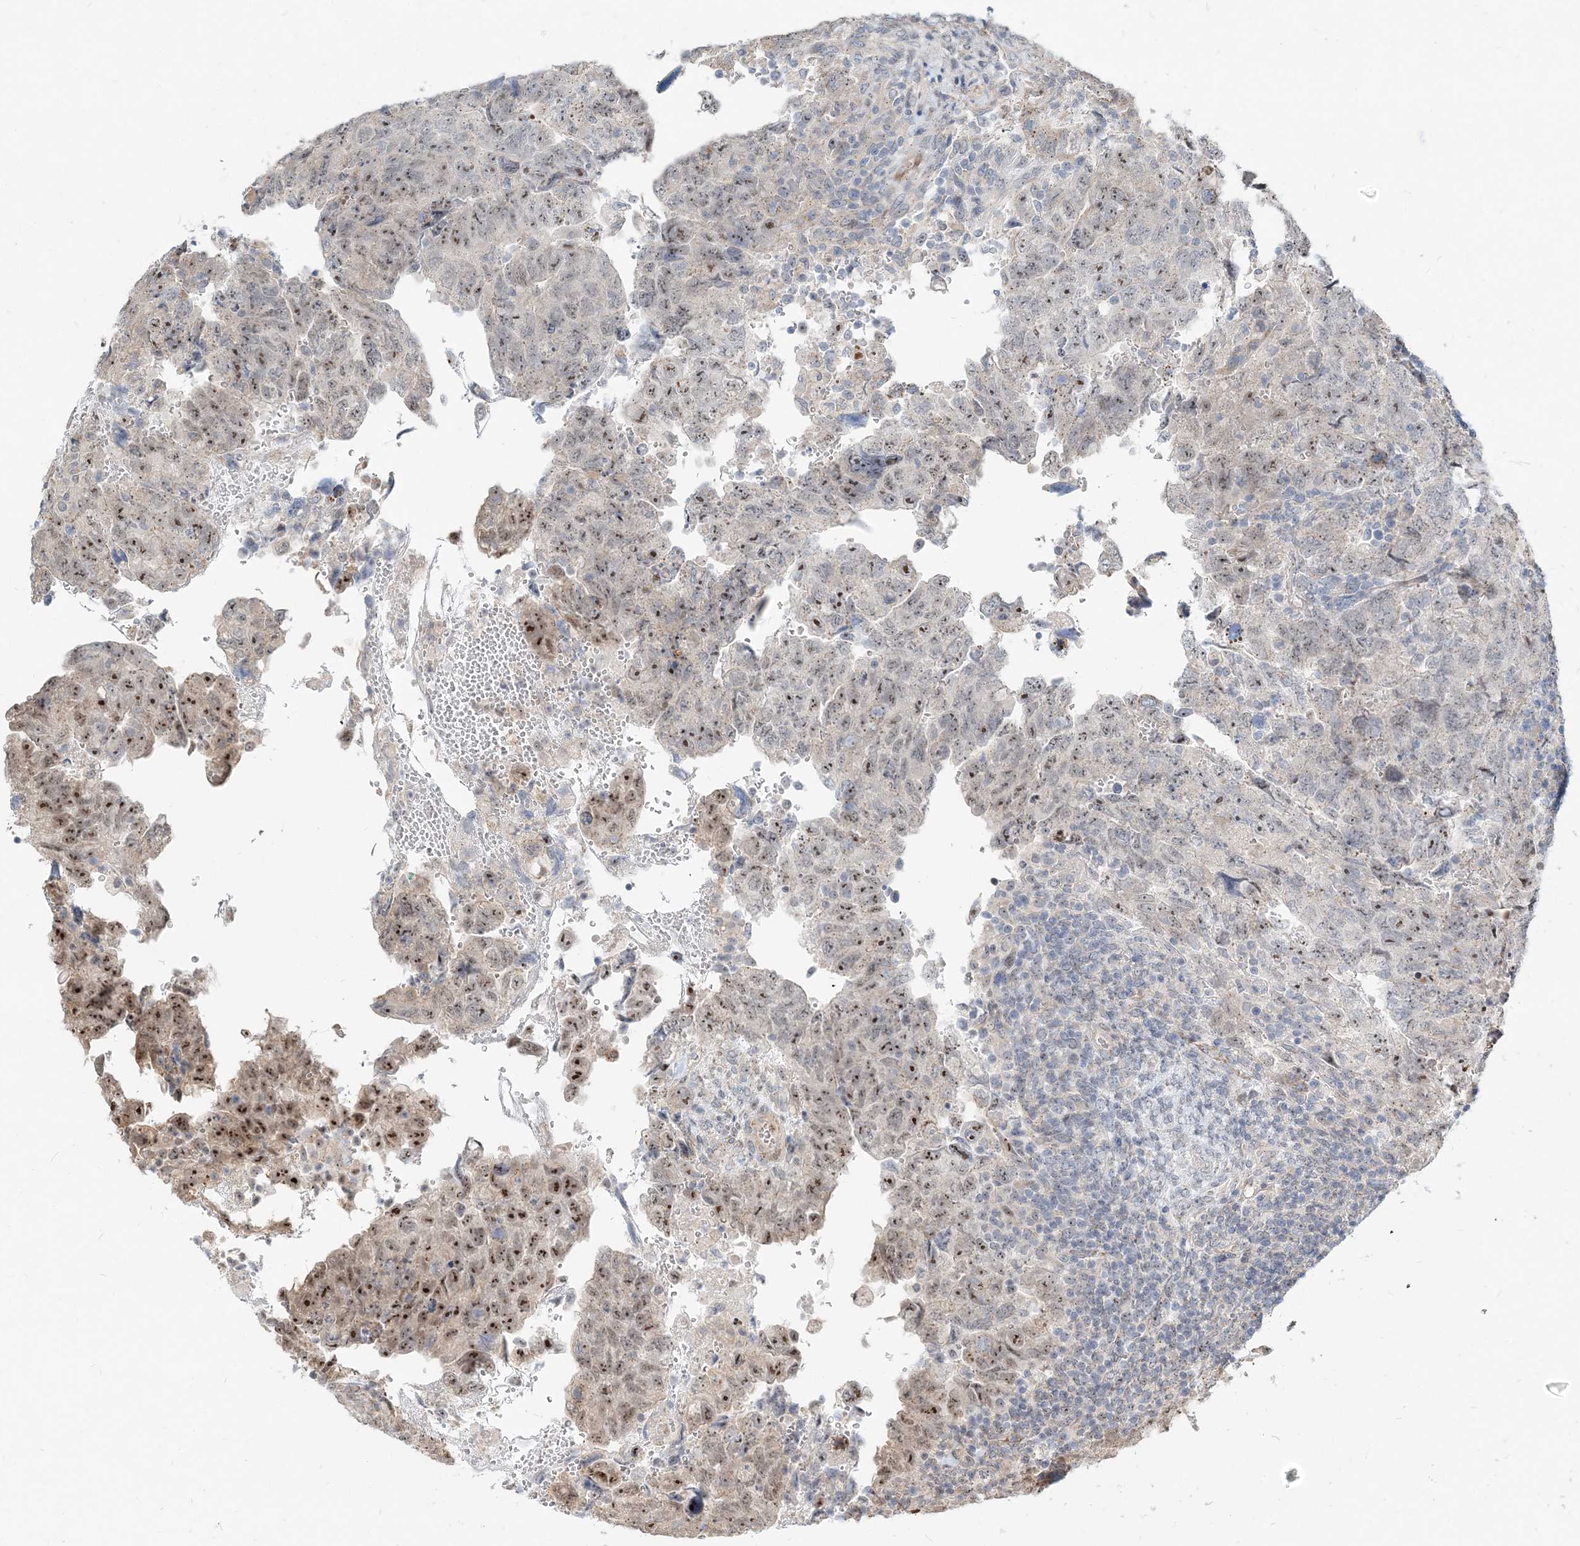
{"staining": {"intensity": "moderate", "quantity": "<25%", "location": "nuclear"}, "tissue": "testis cancer", "cell_type": "Tumor cells", "image_type": "cancer", "snomed": [{"axis": "morphology", "description": "Carcinoma, Embryonal, NOS"}, {"axis": "topography", "description": "Testis"}], "caption": "Human testis cancer (embryonal carcinoma) stained with a protein marker reveals moderate staining in tumor cells.", "gene": "CXXC5", "patient": {"sex": "male", "age": 36}}